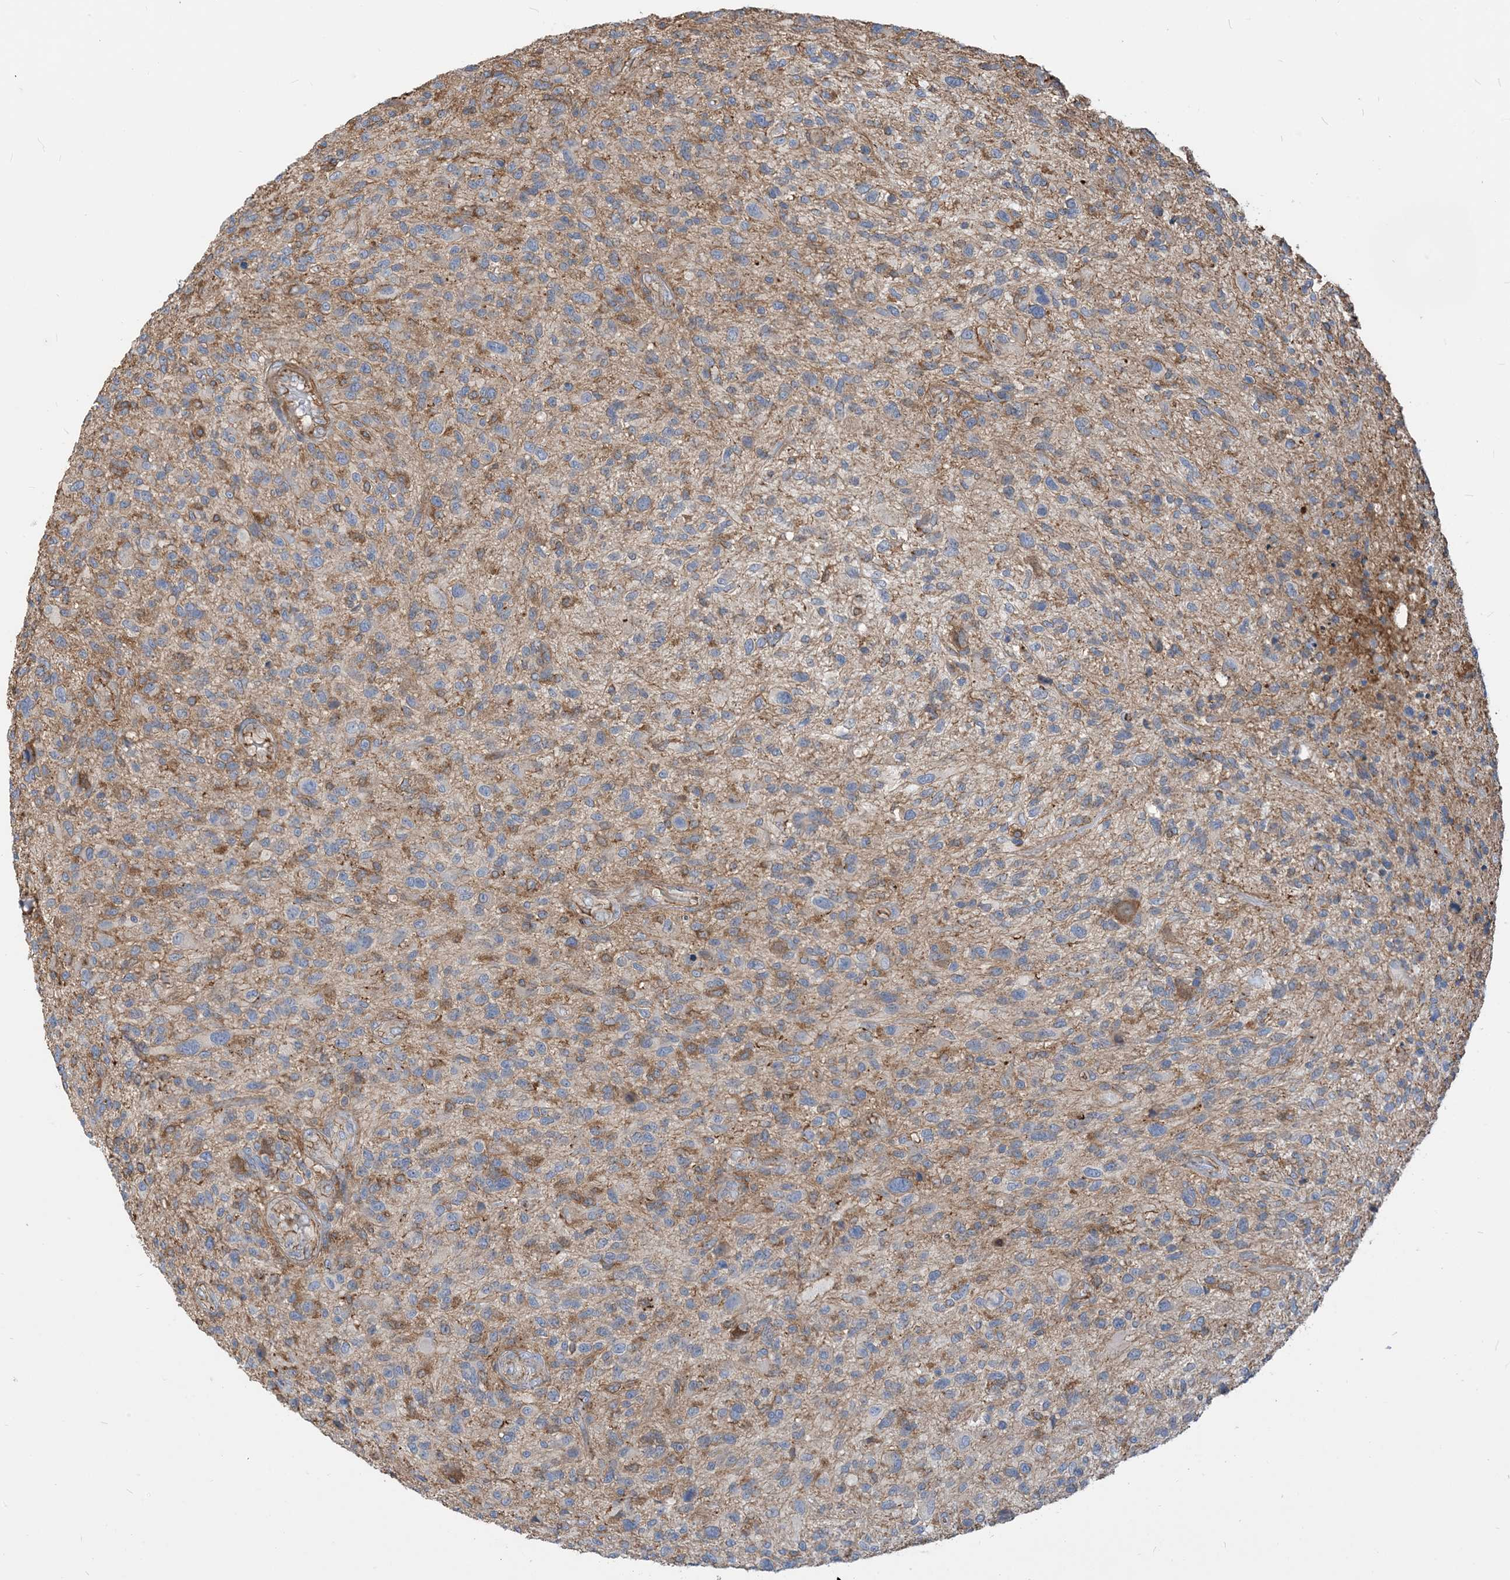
{"staining": {"intensity": "moderate", "quantity": "<25%", "location": "cytoplasmic/membranous"}, "tissue": "glioma", "cell_type": "Tumor cells", "image_type": "cancer", "snomed": [{"axis": "morphology", "description": "Glioma, malignant, High grade"}, {"axis": "topography", "description": "Brain"}], "caption": "DAB (3,3'-diaminobenzidine) immunohistochemical staining of human glioma displays moderate cytoplasmic/membranous protein staining in approximately <25% of tumor cells.", "gene": "PARVG", "patient": {"sex": "male", "age": 47}}